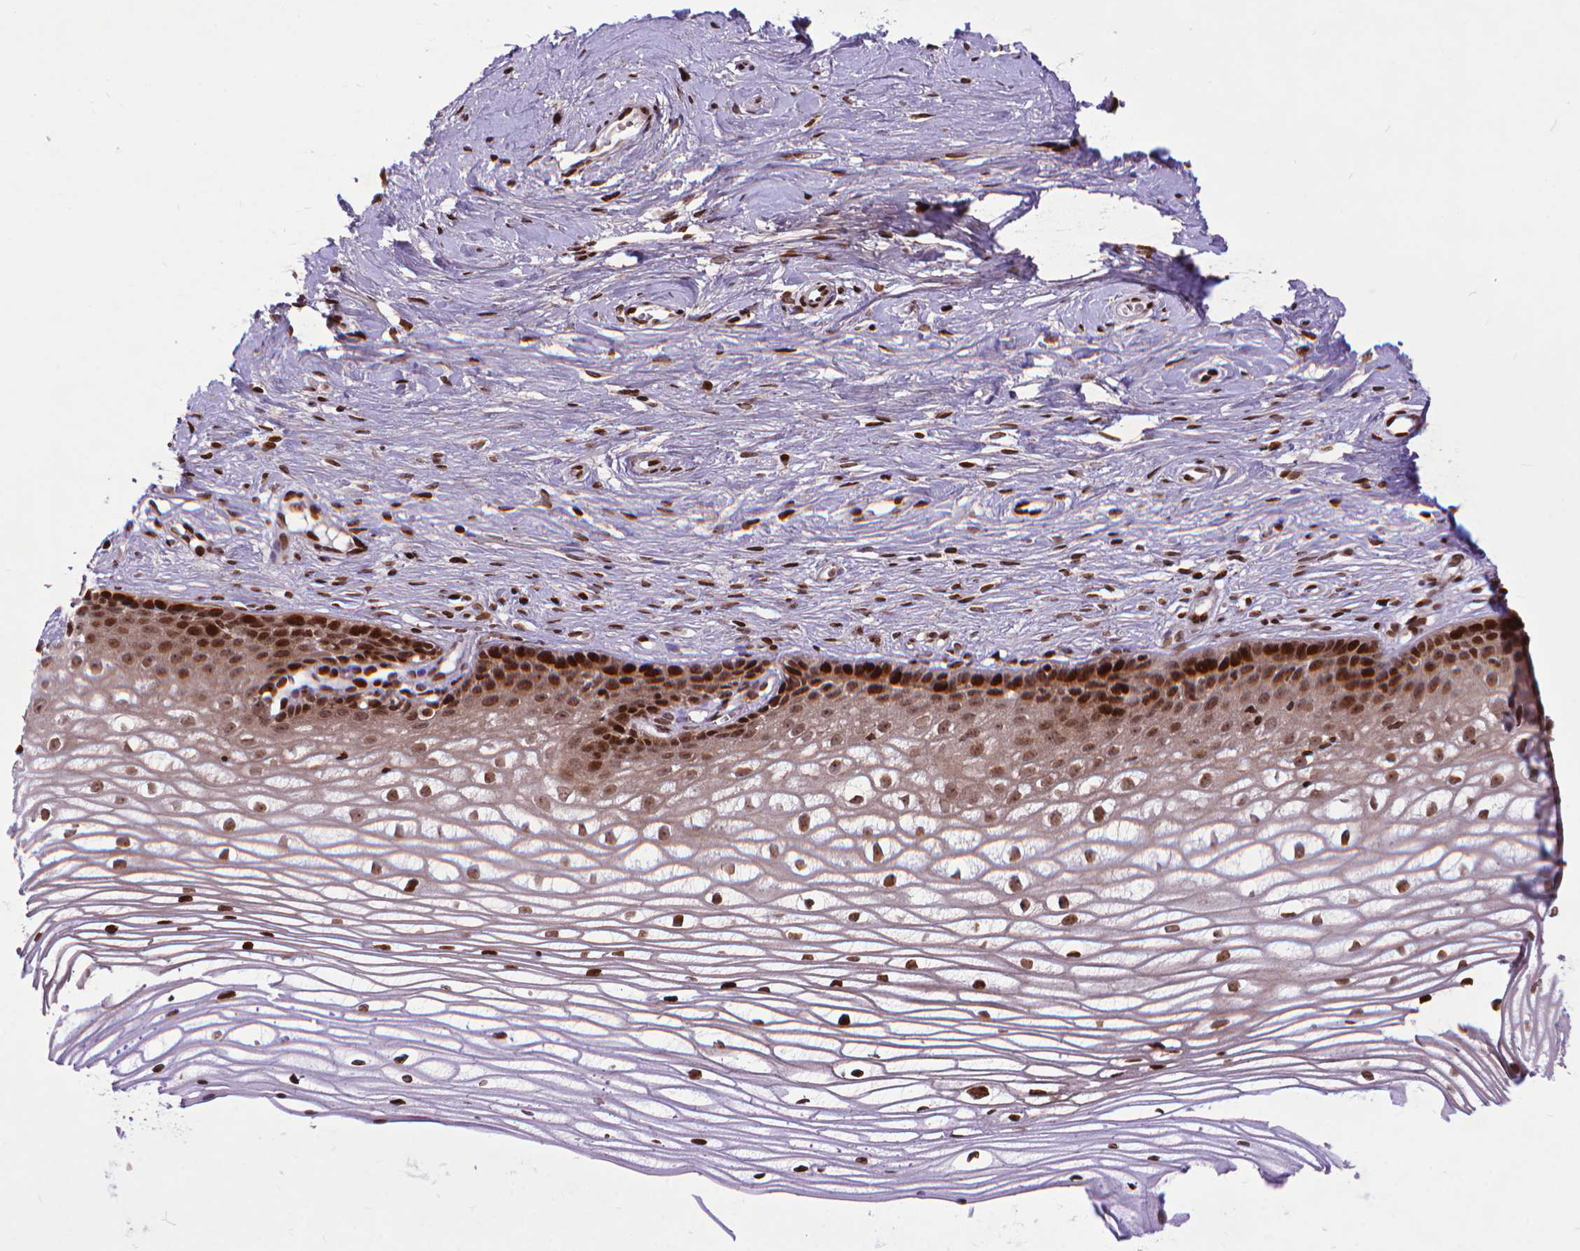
{"staining": {"intensity": "strong", "quantity": ">75%", "location": "nuclear"}, "tissue": "cervix", "cell_type": "Glandular cells", "image_type": "normal", "snomed": [{"axis": "morphology", "description": "Normal tissue, NOS"}, {"axis": "topography", "description": "Cervix"}], "caption": "Protein expression by immunohistochemistry exhibits strong nuclear staining in about >75% of glandular cells in unremarkable cervix.", "gene": "AMER1", "patient": {"sex": "female", "age": 40}}